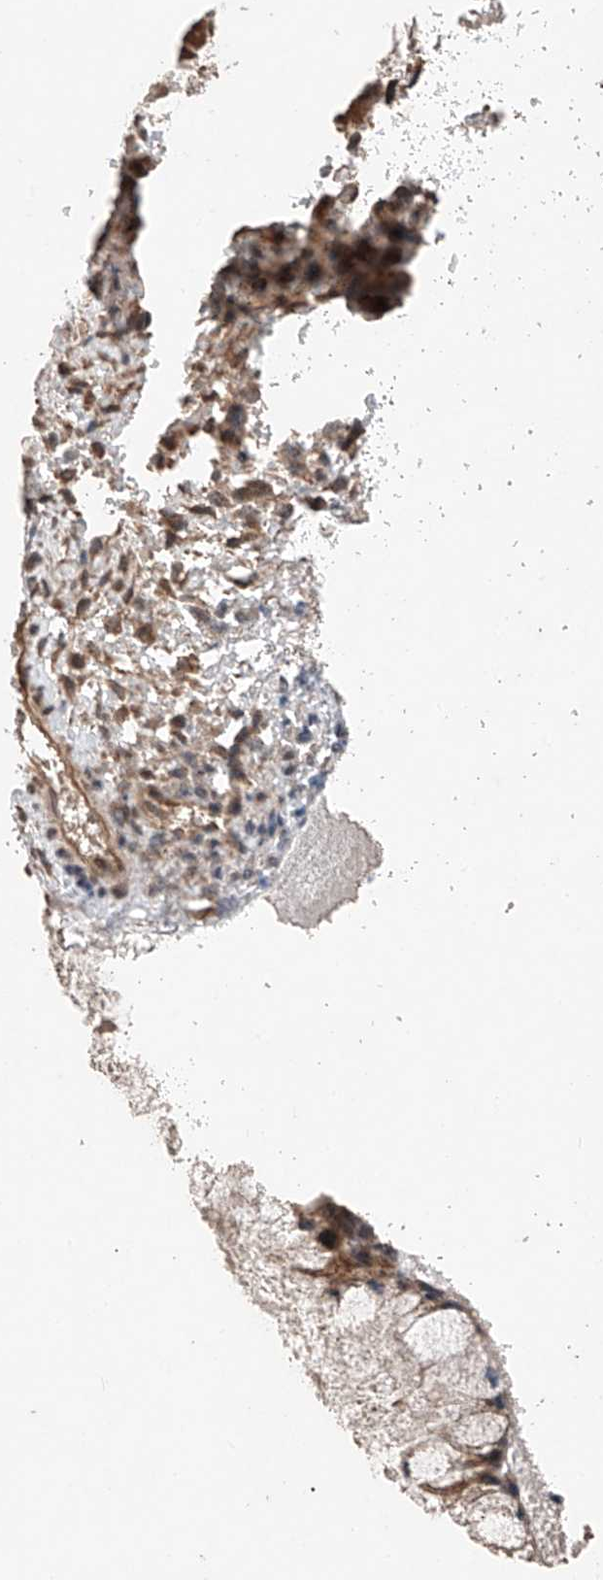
{"staining": {"intensity": "weak", "quantity": ">75%", "location": "cytoplasmic/membranous"}, "tissue": "ovarian cancer", "cell_type": "Tumor cells", "image_type": "cancer", "snomed": [{"axis": "morphology", "description": "Cystadenocarcinoma, mucinous, NOS"}, {"axis": "topography", "description": "Ovary"}], "caption": "A brown stain labels weak cytoplasmic/membranous staining of a protein in ovarian cancer (mucinous cystadenocarcinoma) tumor cells.", "gene": "AP4B1", "patient": {"sex": "female", "age": 37}}